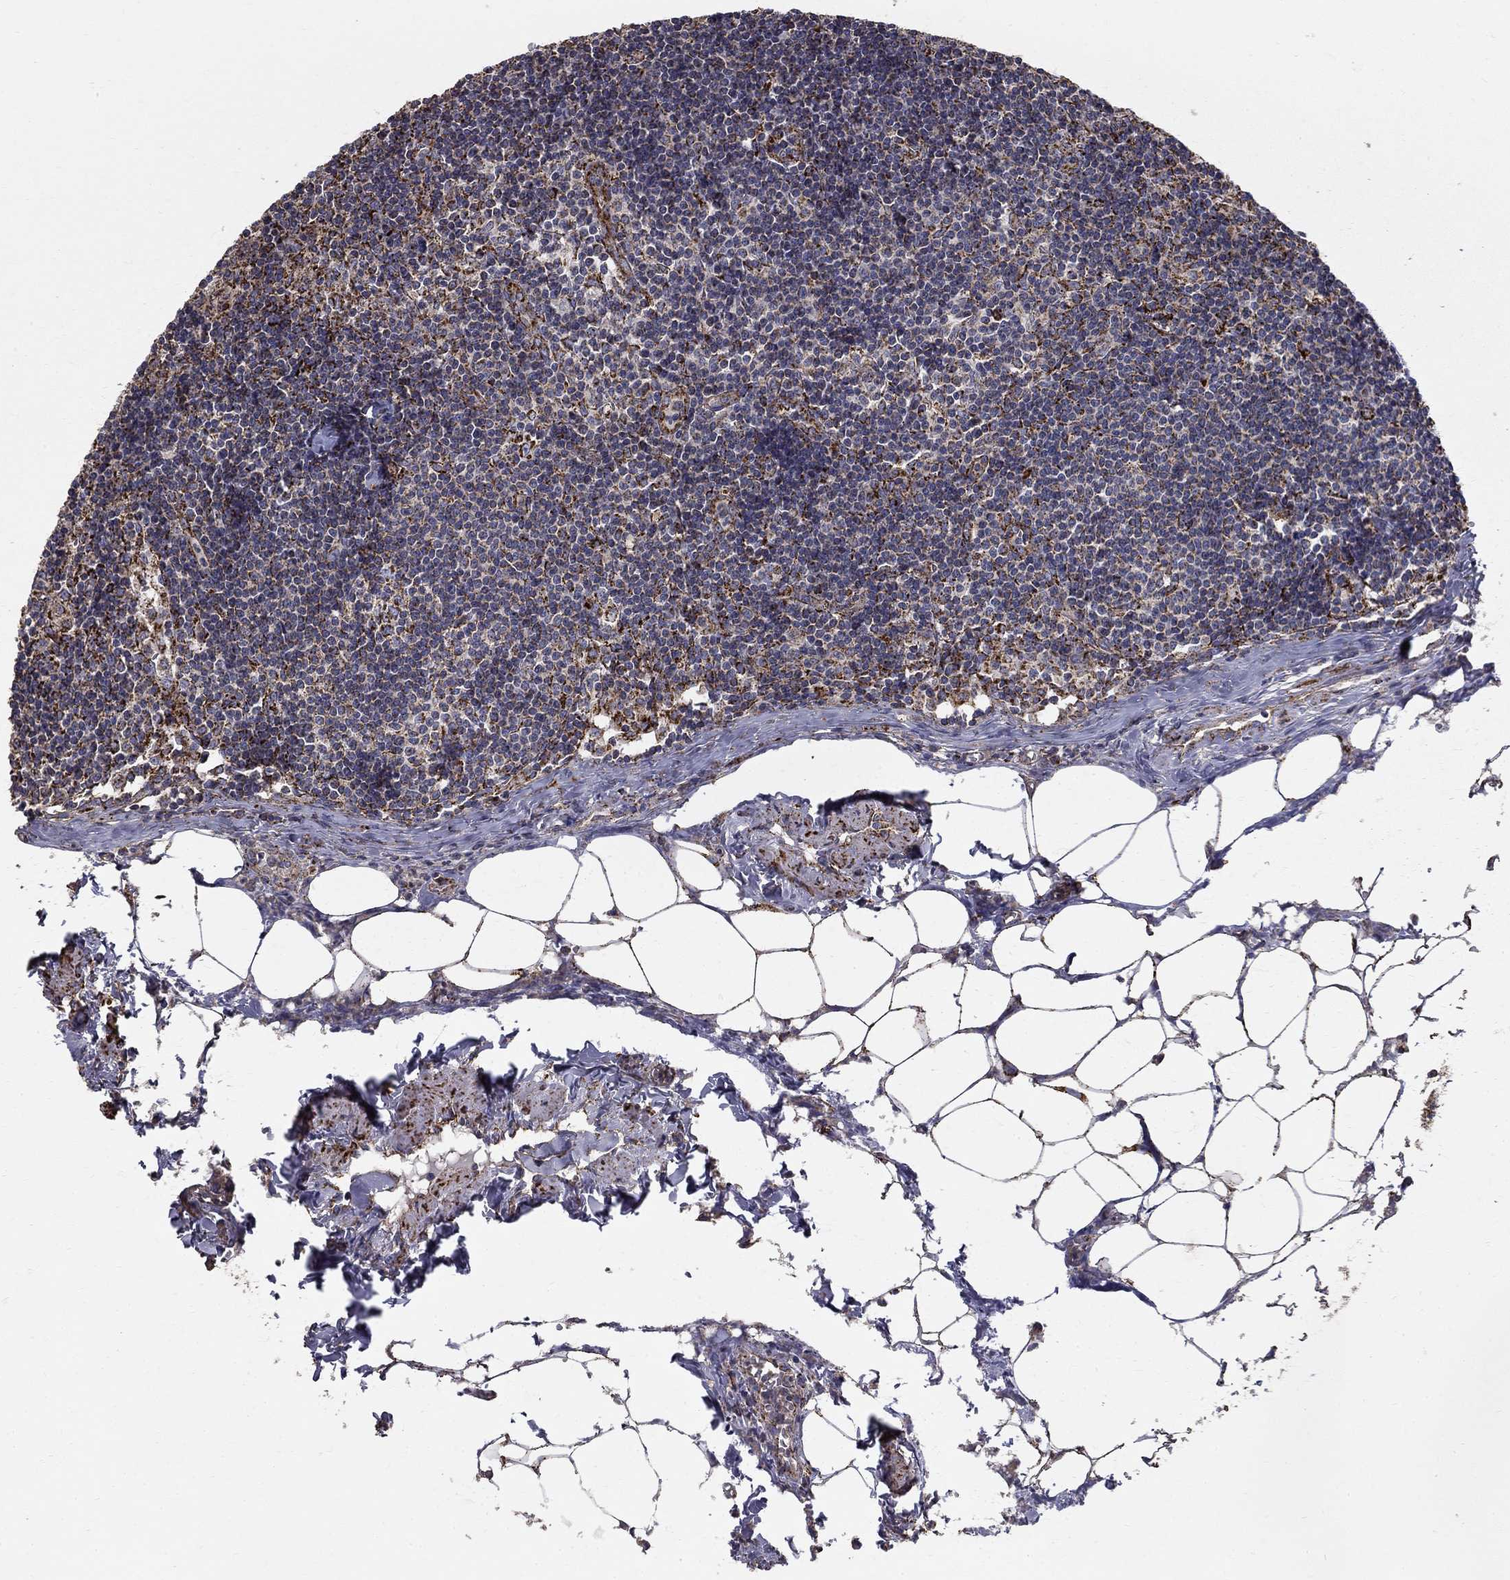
{"staining": {"intensity": "strong", "quantity": "<25%", "location": "cytoplasmic/membranous"}, "tissue": "lymph node", "cell_type": "Non-germinal center cells", "image_type": "normal", "snomed": [{"axis": "morphology", "description": "Normal tissue, NOS"}, {"axis": "topography", "description": "Lymph node"}], "caption": "The histopathology image exhibits a brown stain indicating the presence of a protein in the cytoplasmic/membranous of non-germinal center cells in lymph node.", "gene": "GCSH", "patient": {"sex": "female", "age": 51}}